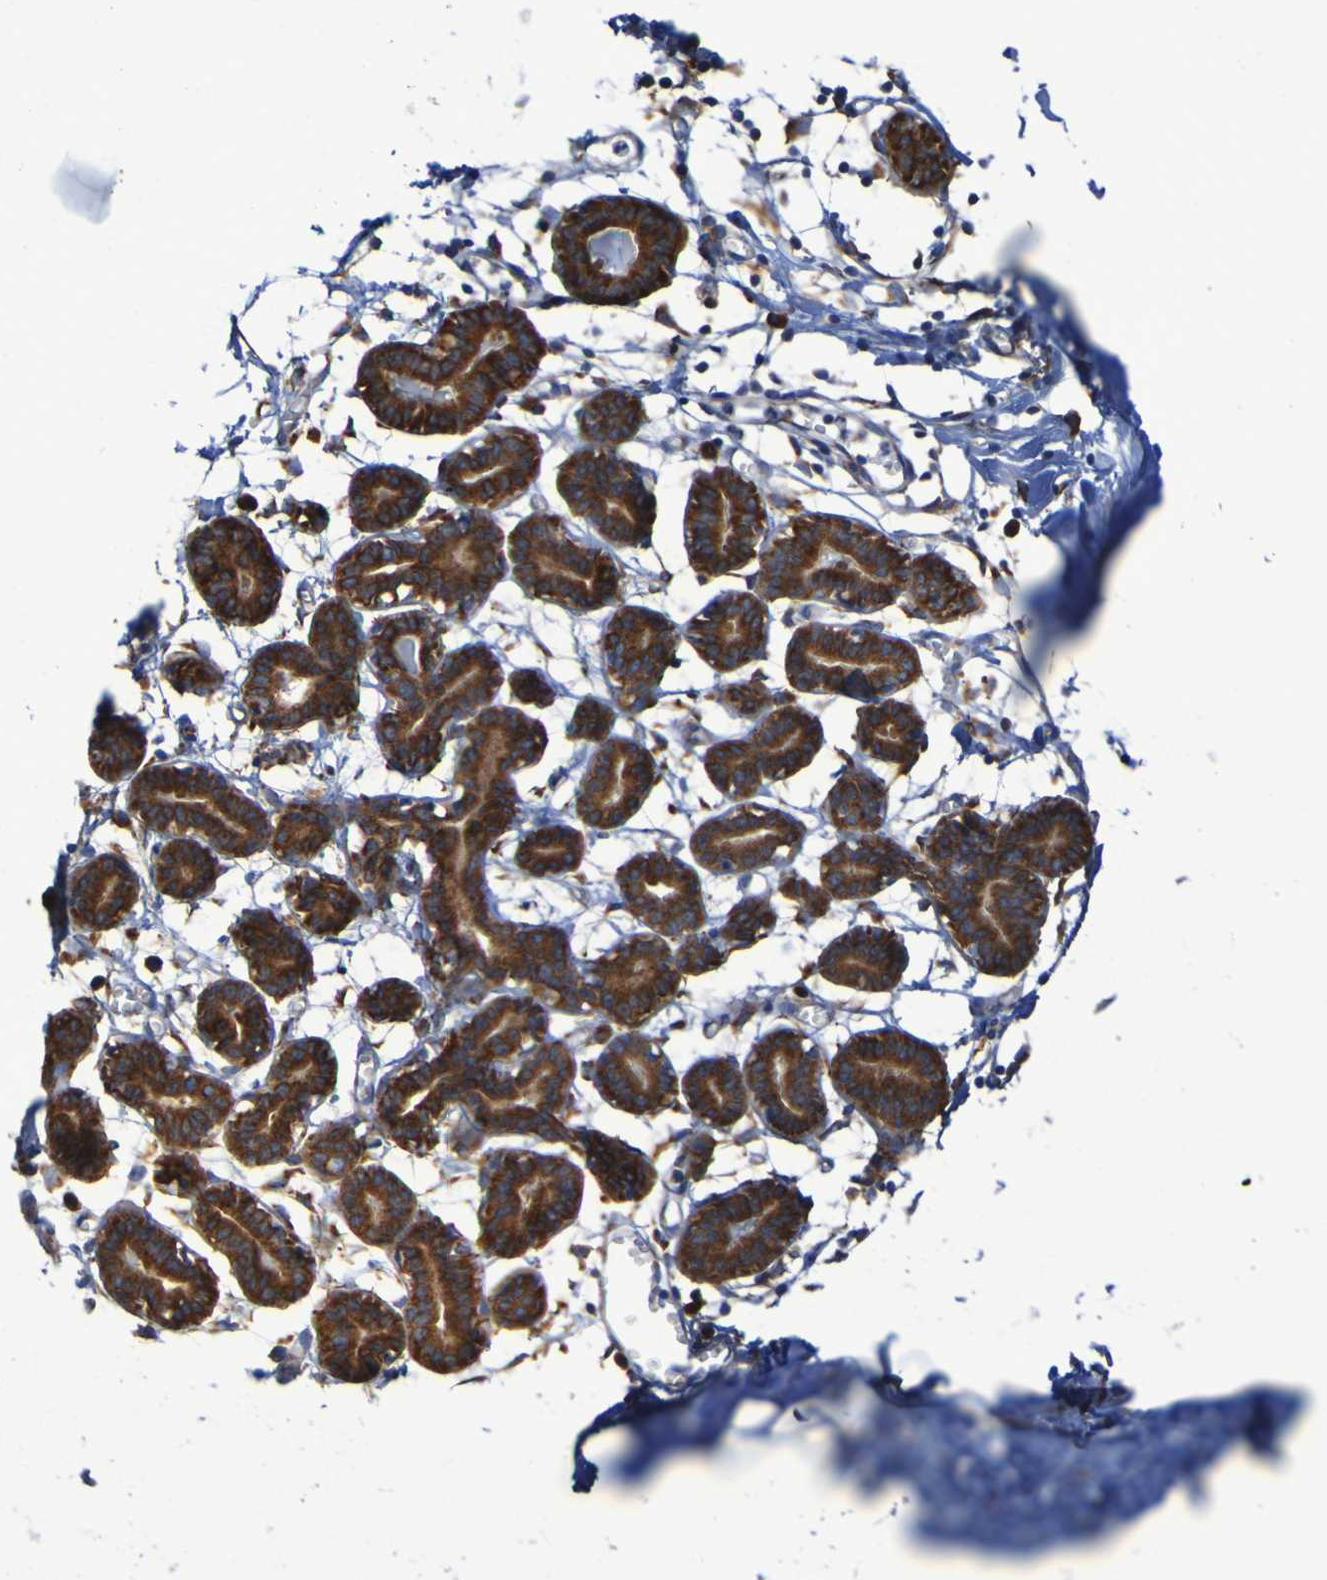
{"staining": {"intensity": "negative", "quantity": "none", "location": "none"}, "tissue": "breast", "cell_type": "Adipocytes", "image_type": "normal", "snomed": [{"axis": "morphology", "description": "Normal tissue, NOS"}, {"axis": "topography", "description": "Breast"}], "caption": "The image shows no staining of adipocytes in benign breast. (DAB (3,3'-diaminobenzidine) immunohistochemistry (IHC) with hematoxylin counter stain).", "gene": "FKBP3", "patient": {"sex": "female", "age": 27}}